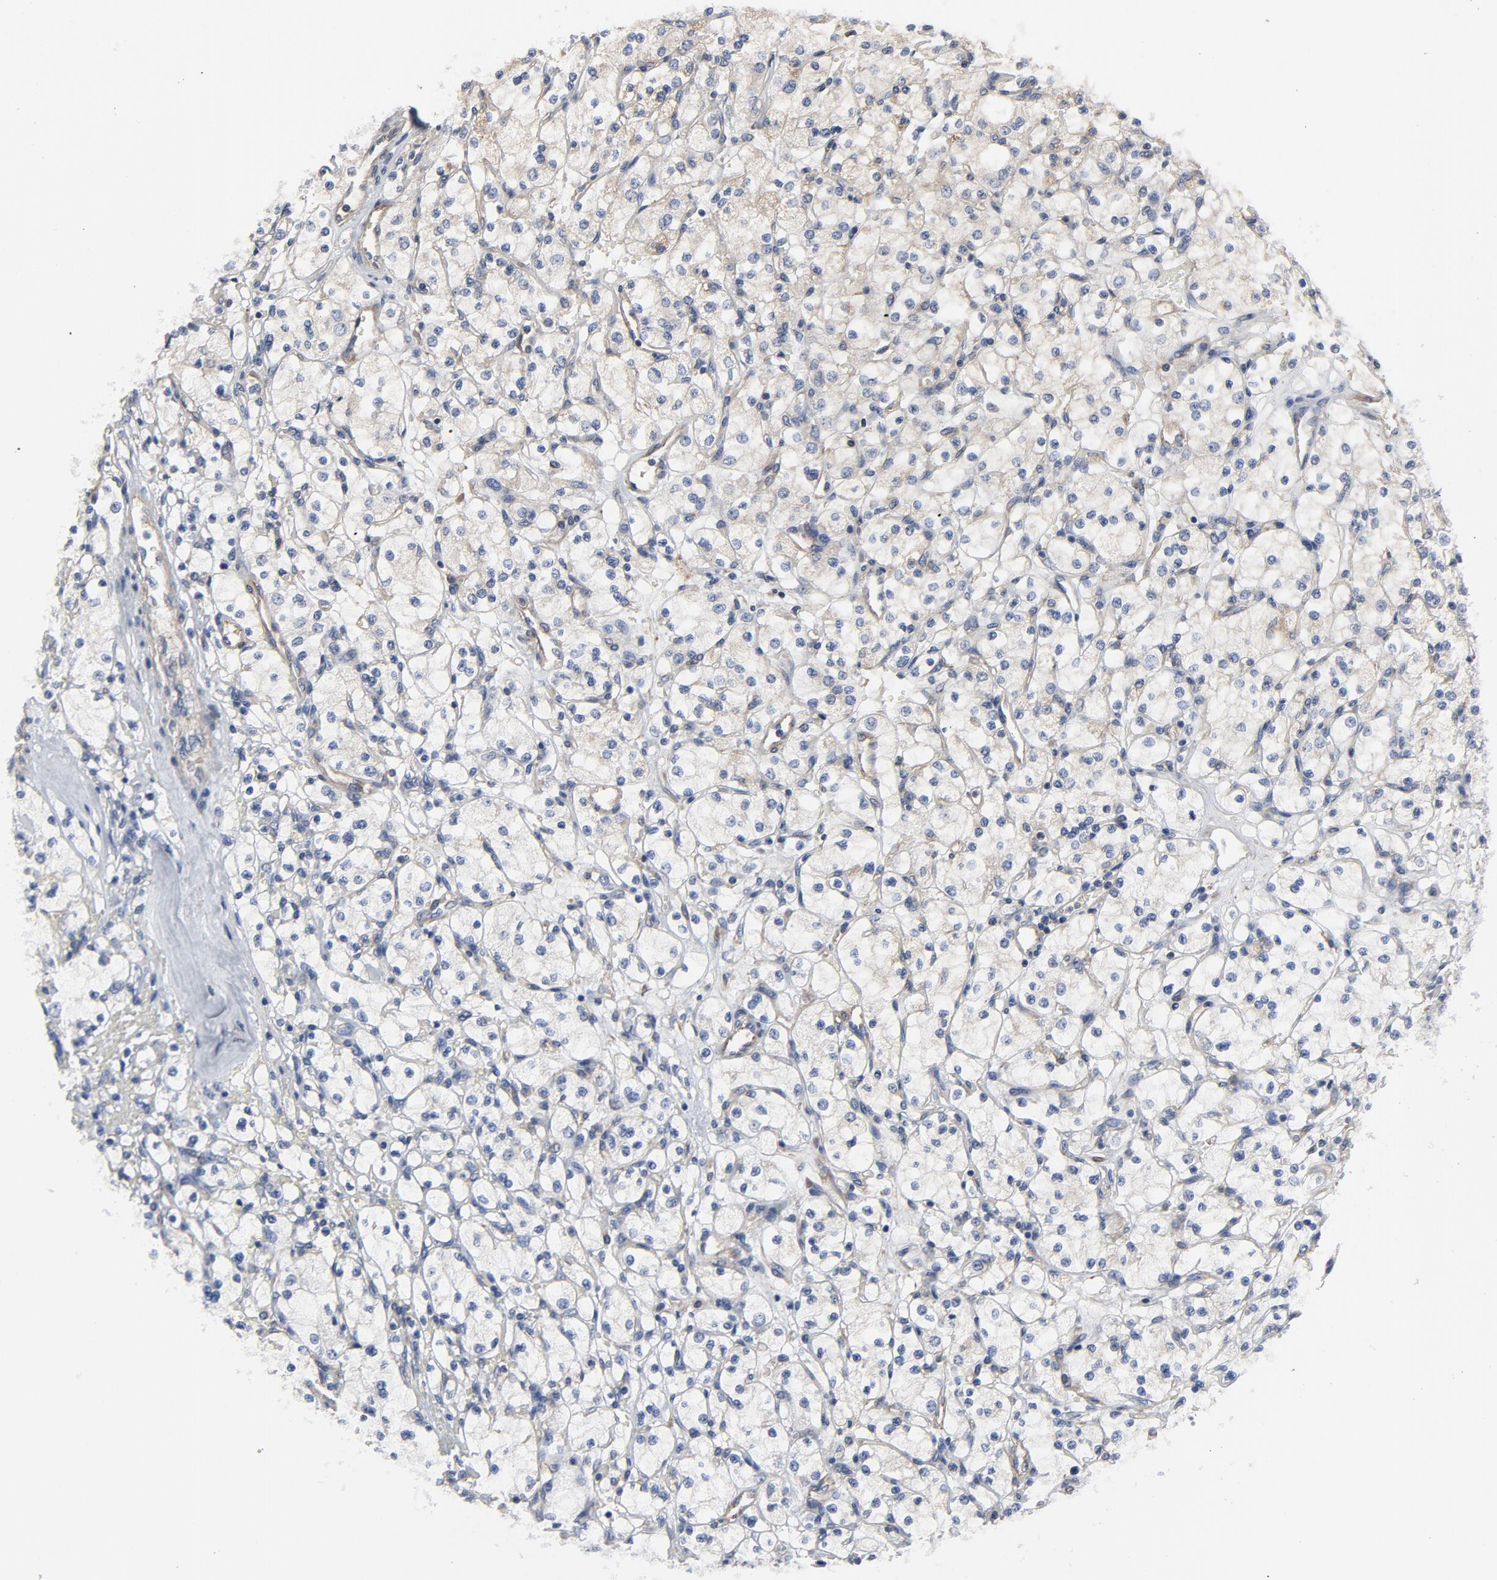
{"staining": {"intensity": "weak", "quantity": "25%-75%", "location": "cytoplasmic/membranous"}, "tissue": "renal cancer", "cell_type": "Tumor cells", "image_type": "cancer", "snomed": [{"axis": "morphology", "description": "Adenocarcinoma, NOS"}, {"axis": "topography", "description": "Kidney"}], "caption": "This image shows renal adenocarcinoma stained with IHC to label a protein in brown. The cytoplasmic/membranous of tumor cells show weak positivity for the protein. Nuclei are counter-stained blue.", "gene": "DYNLT3", "patient": {"sex": "female", "age": 83}}